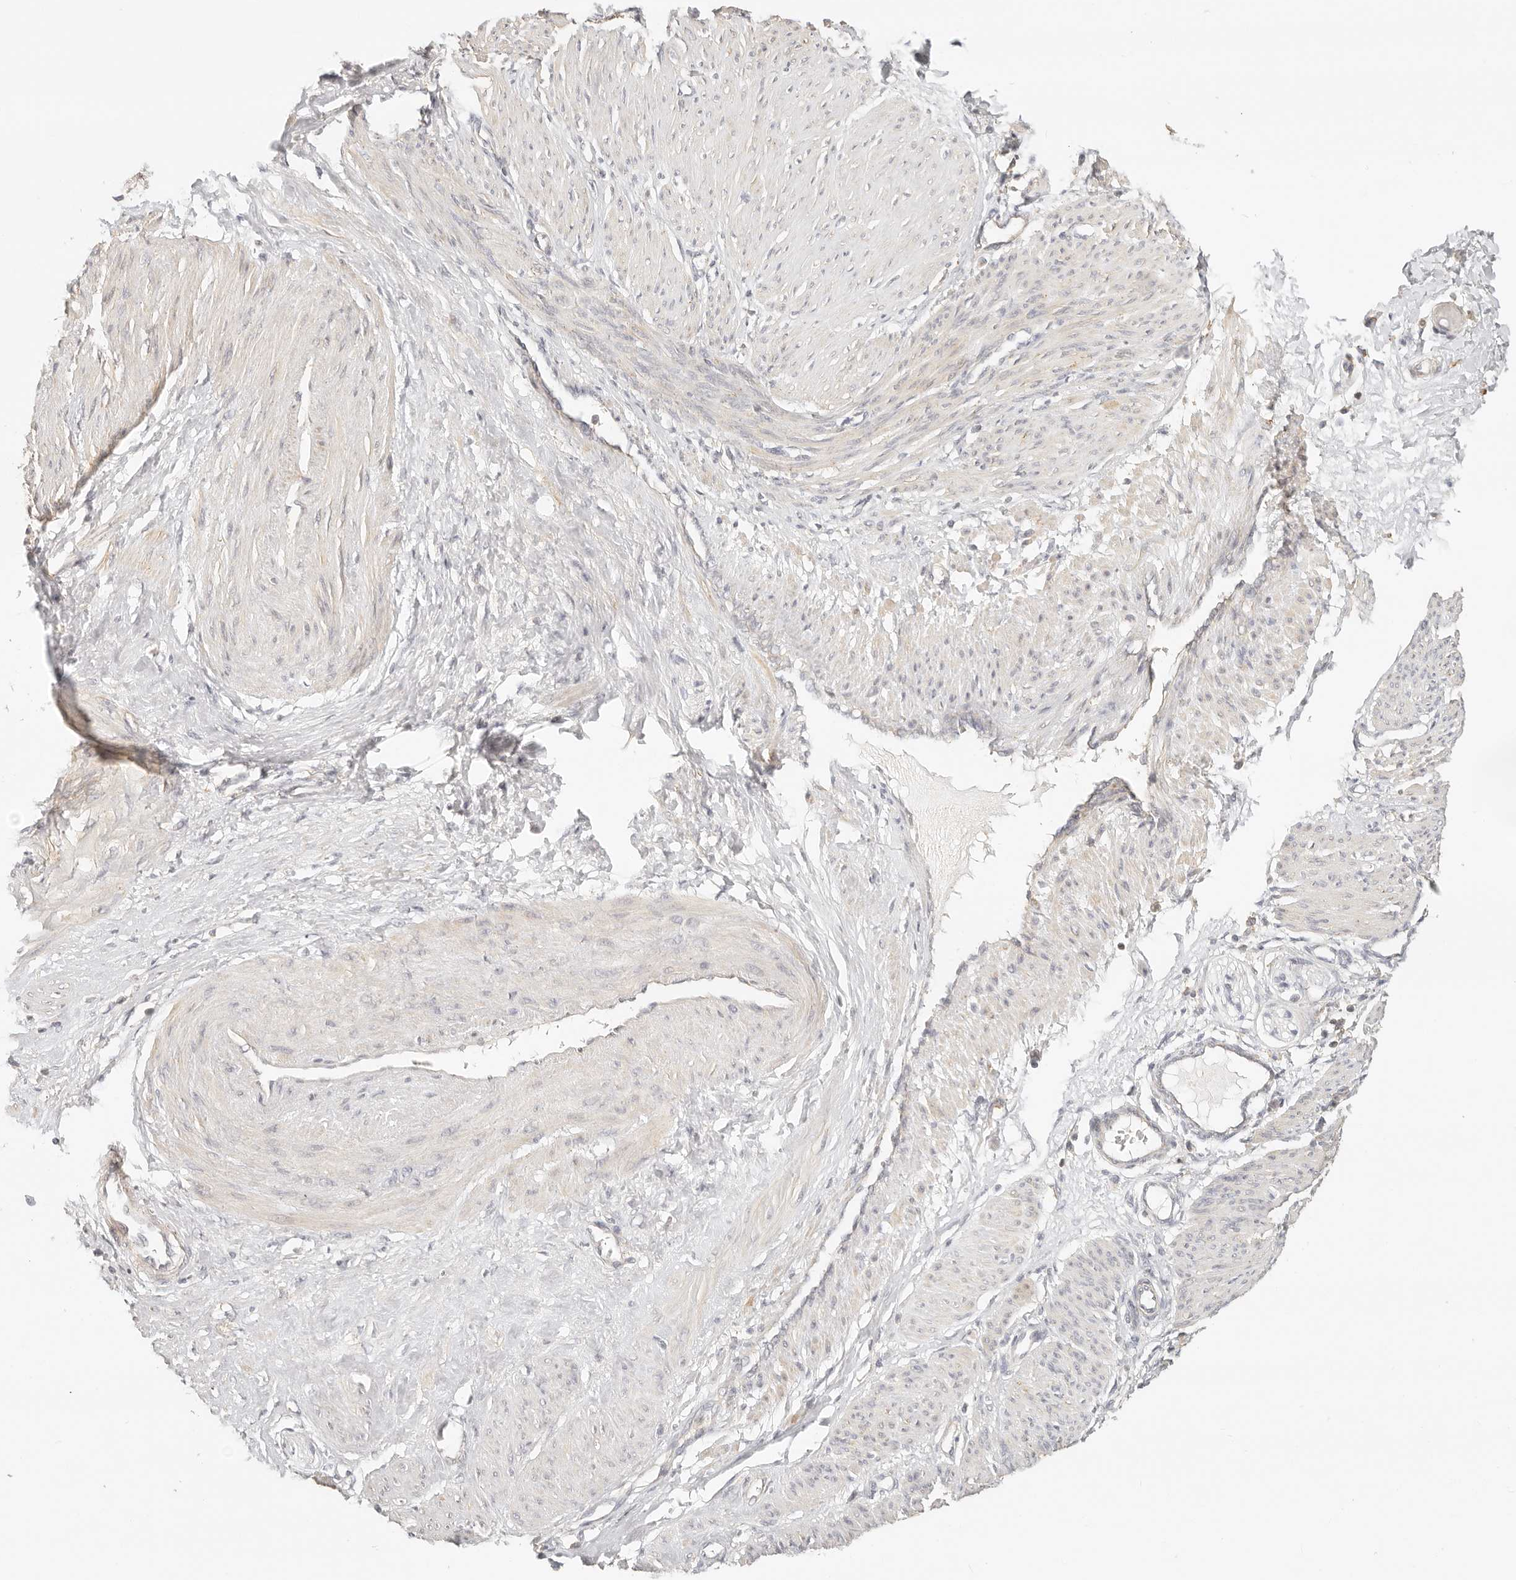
{"staining": {"intensity": "negative", "quantity": "none", "location": "none"}, "tissue": "smooth muscle", "cell_type": "Smooth muscle cells", "image_type": "normal", "snomed": [{"axis": "morphology", "description": "Normal tissue, NOS"}, {"axis": "topography", "description": "Endometrium"}], "caption": "This image is of normal smooth muscle stained with IHC to label a protein in brown with the nuclei are counter-stained blue. There is no staining in smooth muscle cells. (DAB (3,3'-diaminobenzidine) IHC, high magnification).", "gene": "CNMD", "patient": {"sex": "female", "age": 33}}